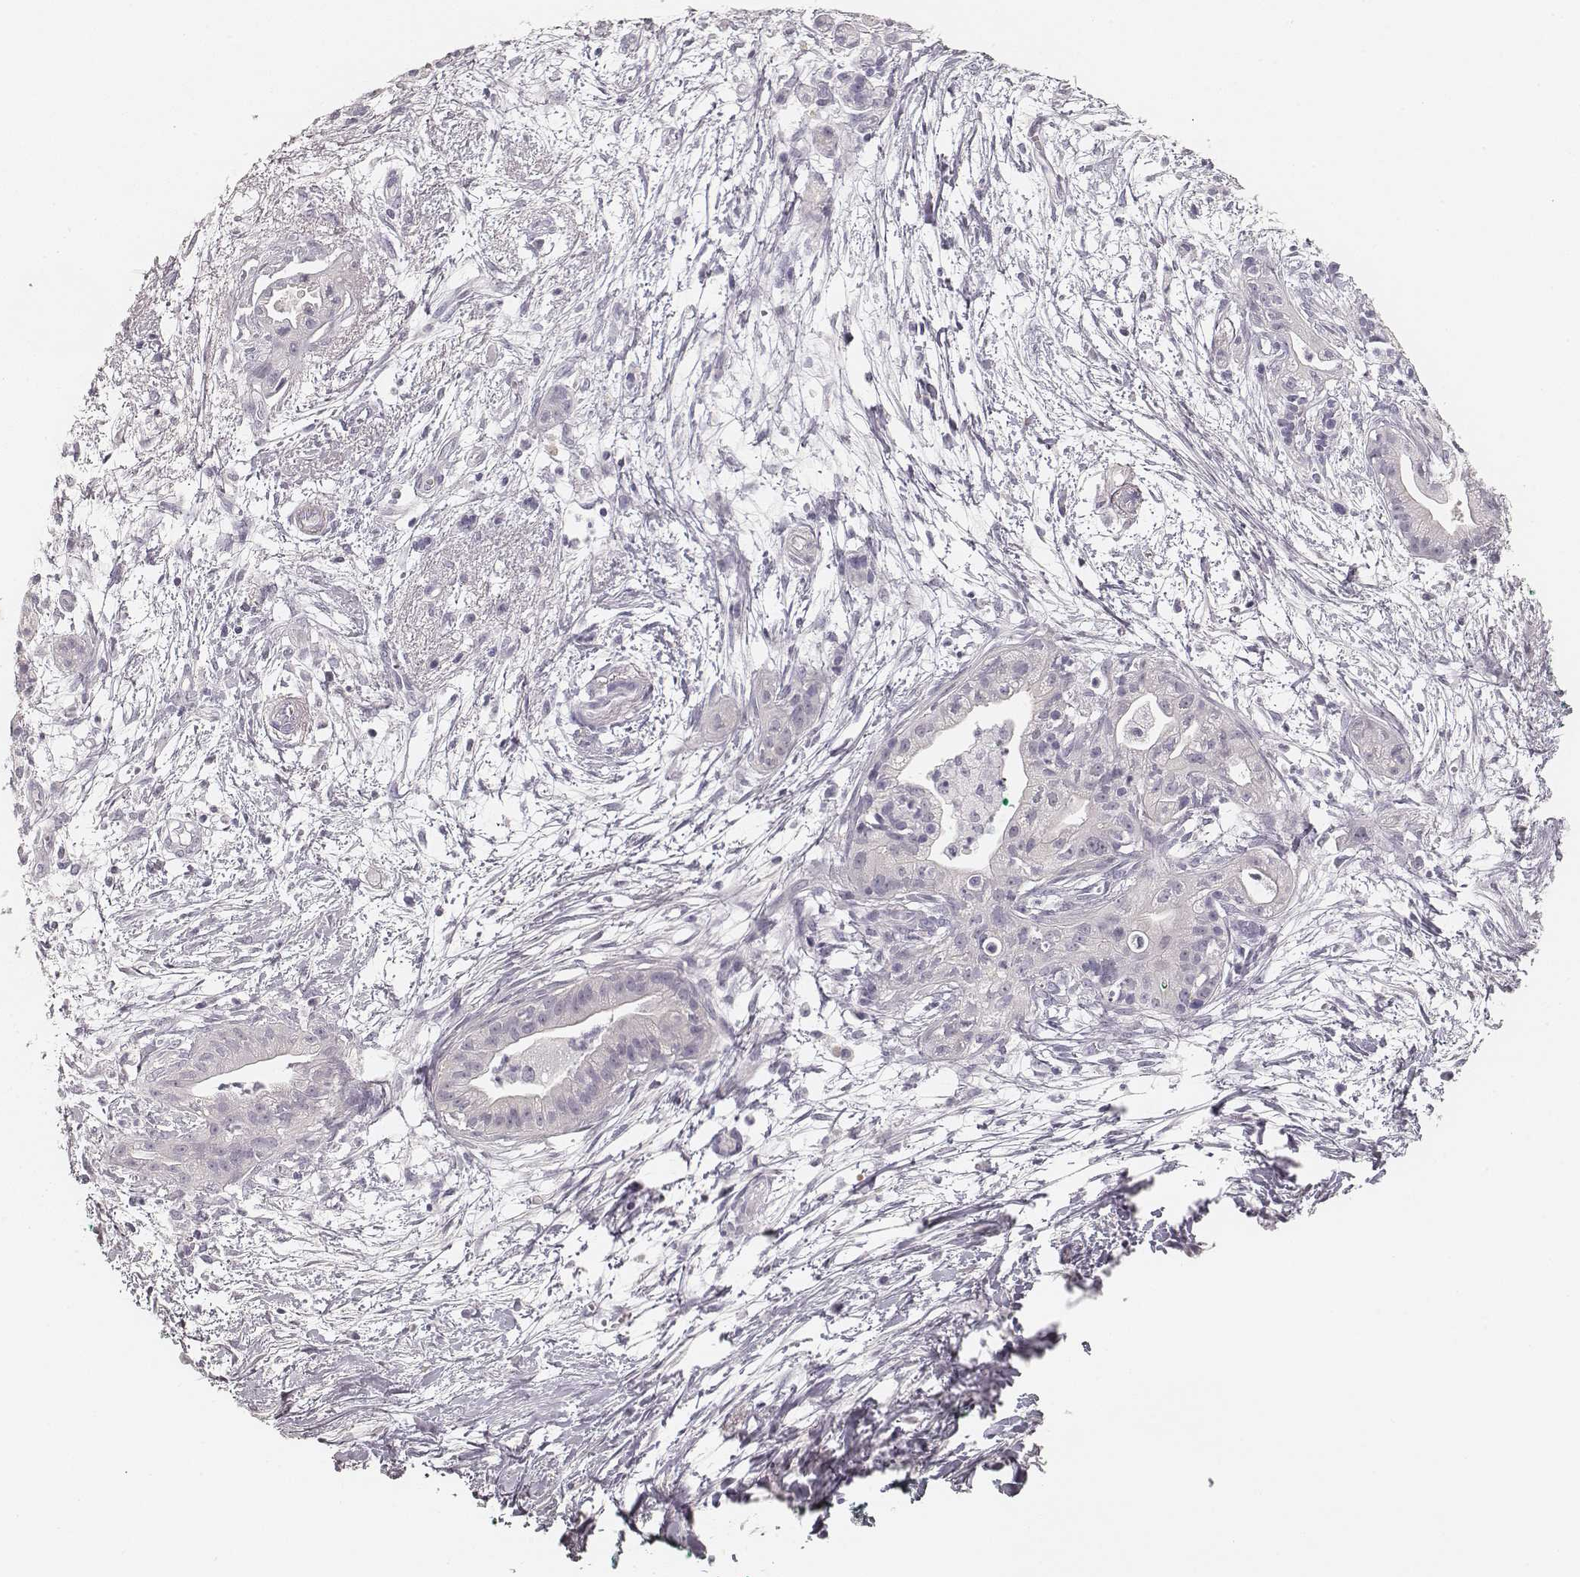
{"staining": {"intensity": "negative", "quantity": "none", "location": "none"}, "tissue": "pancreatic cancer", "cell_type": "Tumor cells", "image_type": "cancer", "snomed": [{"axis": "morphology", "description": "Normal tissue, NOS"}, {"axis": "morphology", "description": "Adenocarcinoma, NOS"}, {"axis": "topography", "description": "Lymph node"}, {"axis": "topography", "description": "Pancreas"}], "caption": "Human pancreatic cancer stained for a protein using IHC exhibits no expression in tumor cells.", "gene": "HNF4G", "patient": {"sex": "female", "age": 58}}